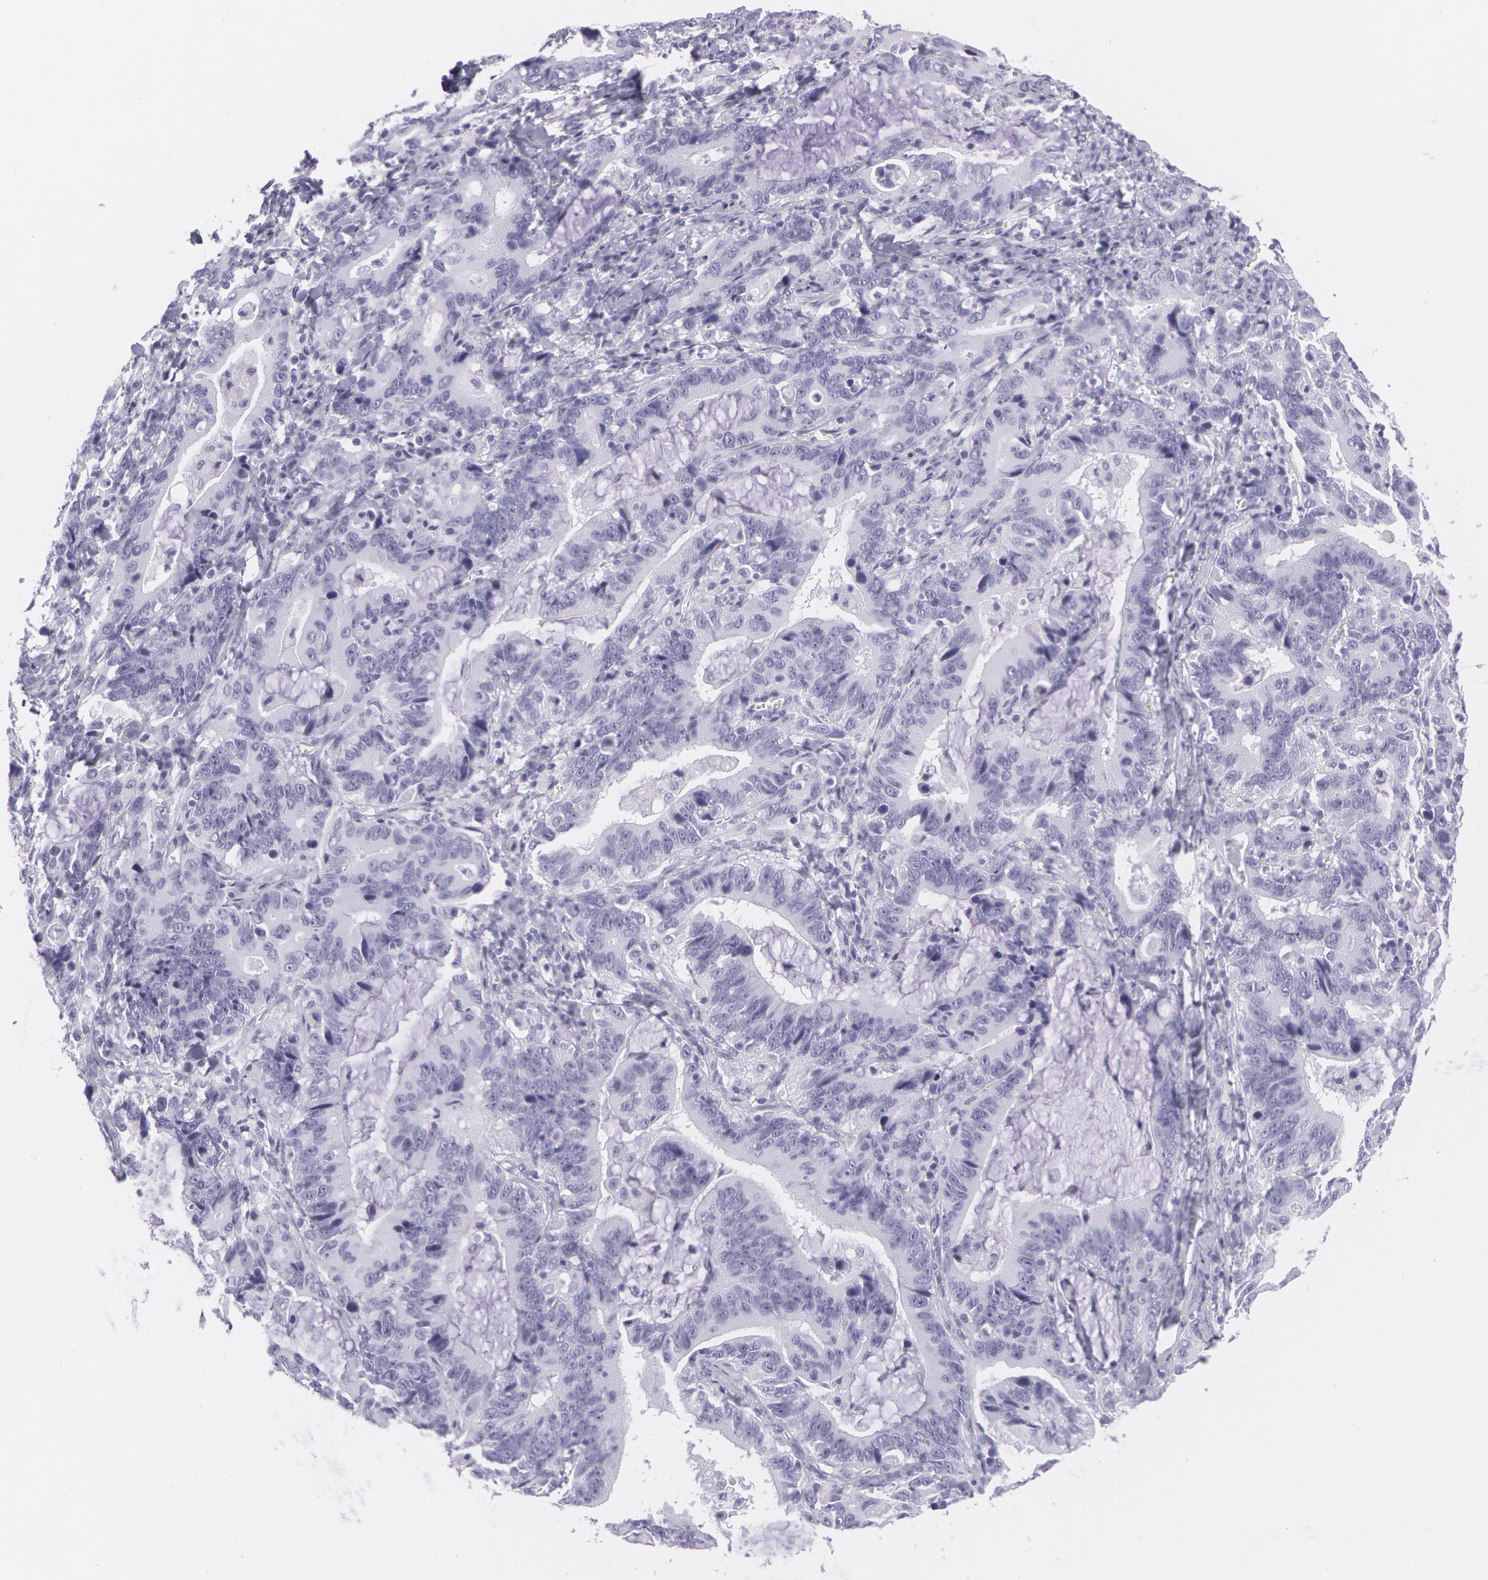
{"staining": {"intensity": "negative", "quantity": "none", "location": "none"}, "tissue": "stomach cancer", "cell_type": "Tumor cells", "image_type": "cancer", "snomed": [{"axis": "morphology", "description": "Adenocarcinoma, NOS"}, {"axis": "topography", "description": "Stomach, upper"}], "caption": "Protein analysis of stomach adenocarcinoma reveals no significant positivity in tumor cells.", "gene": "SNCG", "patient": {"sex": "male", "age": 63}}